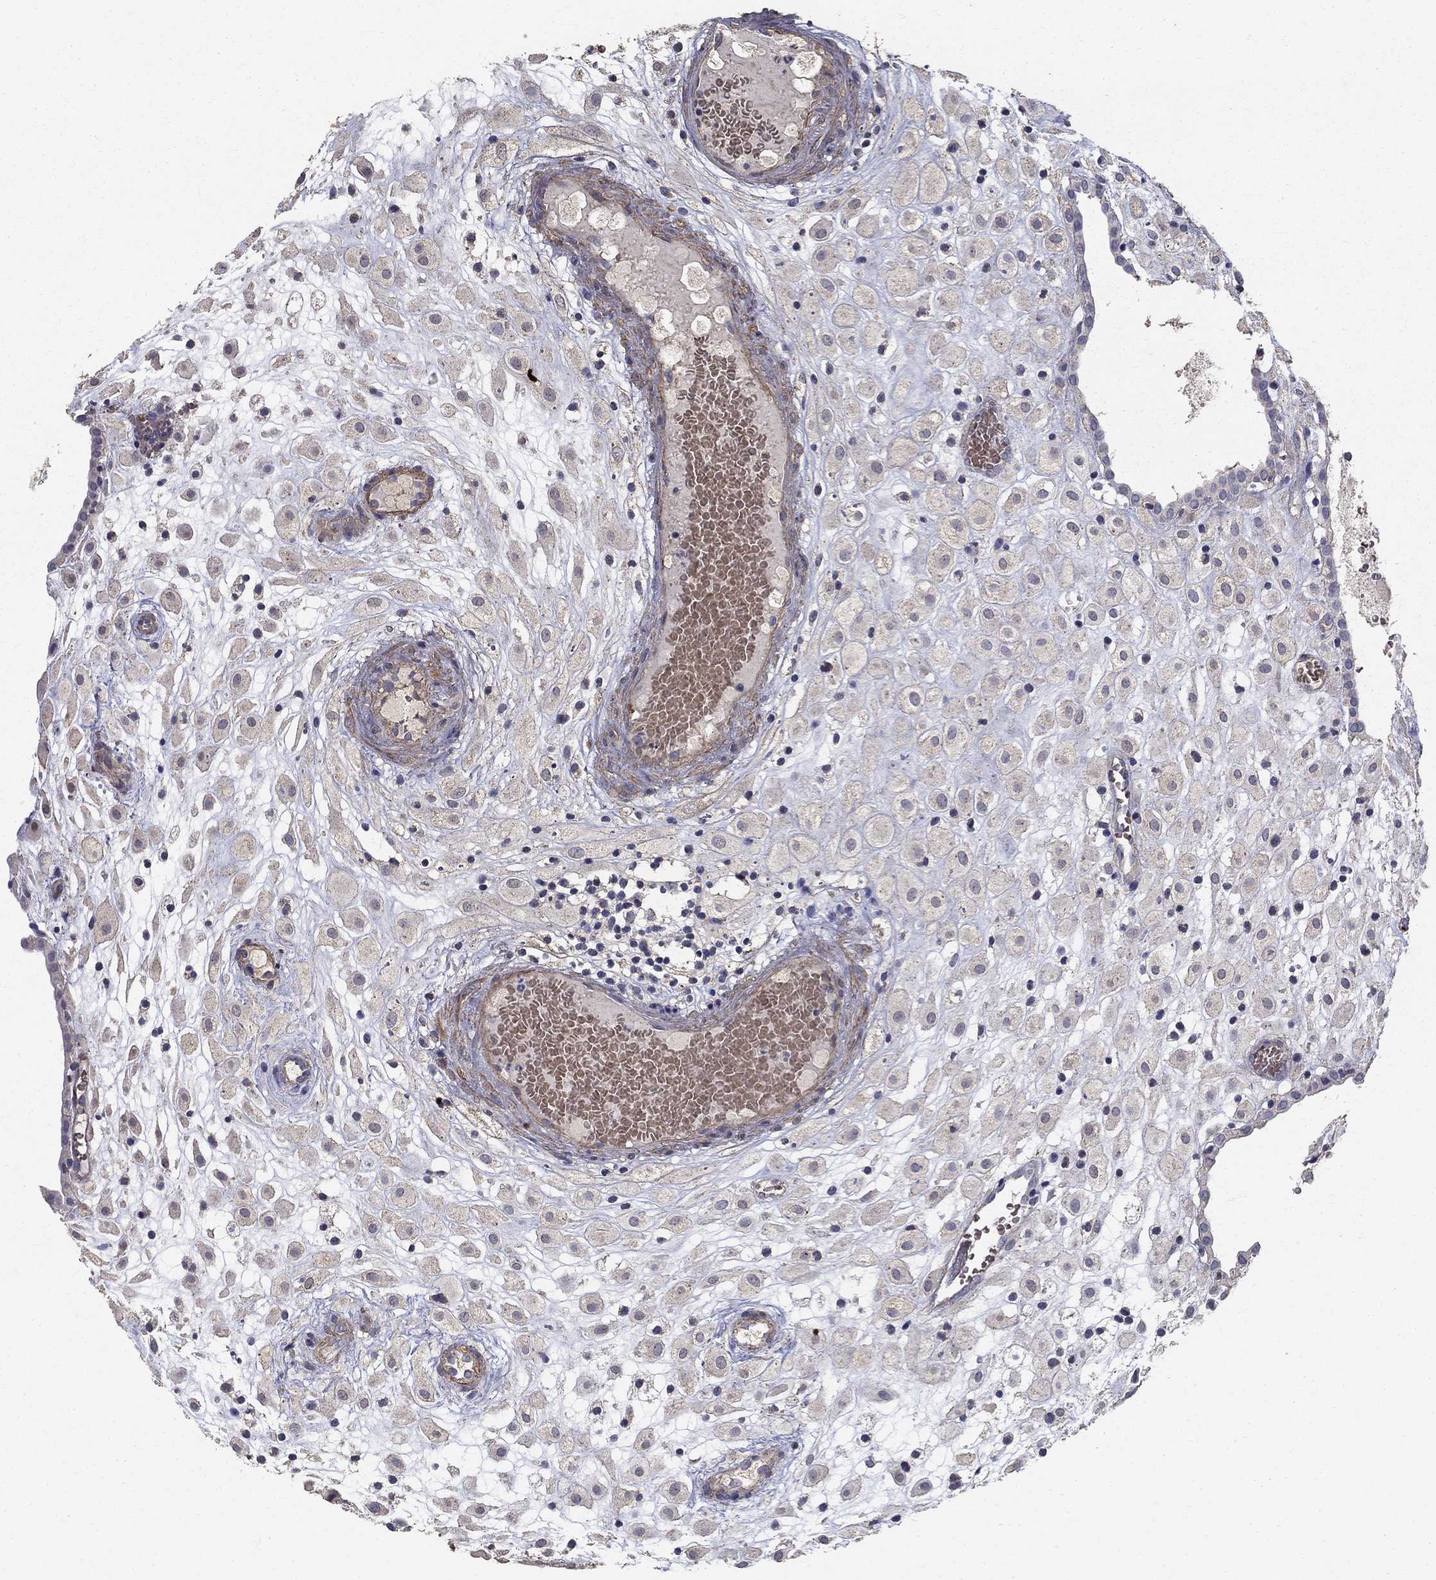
{"staining": {"intensity": "weak", "quantity": "25%-75%", "location": "cytoplasmic/membranous"}, "tissue": "placenta", "cell_type": "Decidual cells", "image_type": "normal", "snomed": [{"axis": "morphology", "description": "Normal tissue, NOS"}, {"axis": "topography", "description": "Placenta"}], "caption": "Protein analysis of benign placenta demonstrates weak cytoplasmic/membranous positivity in approximately 25%-75% of decidual cells. (Stains: DAB in brown, nuclei in blue, Microscopy: brightfield microscopy at high magnification).", "gene": "MPP2", "patient": {"sex": "female", "age": 24}}